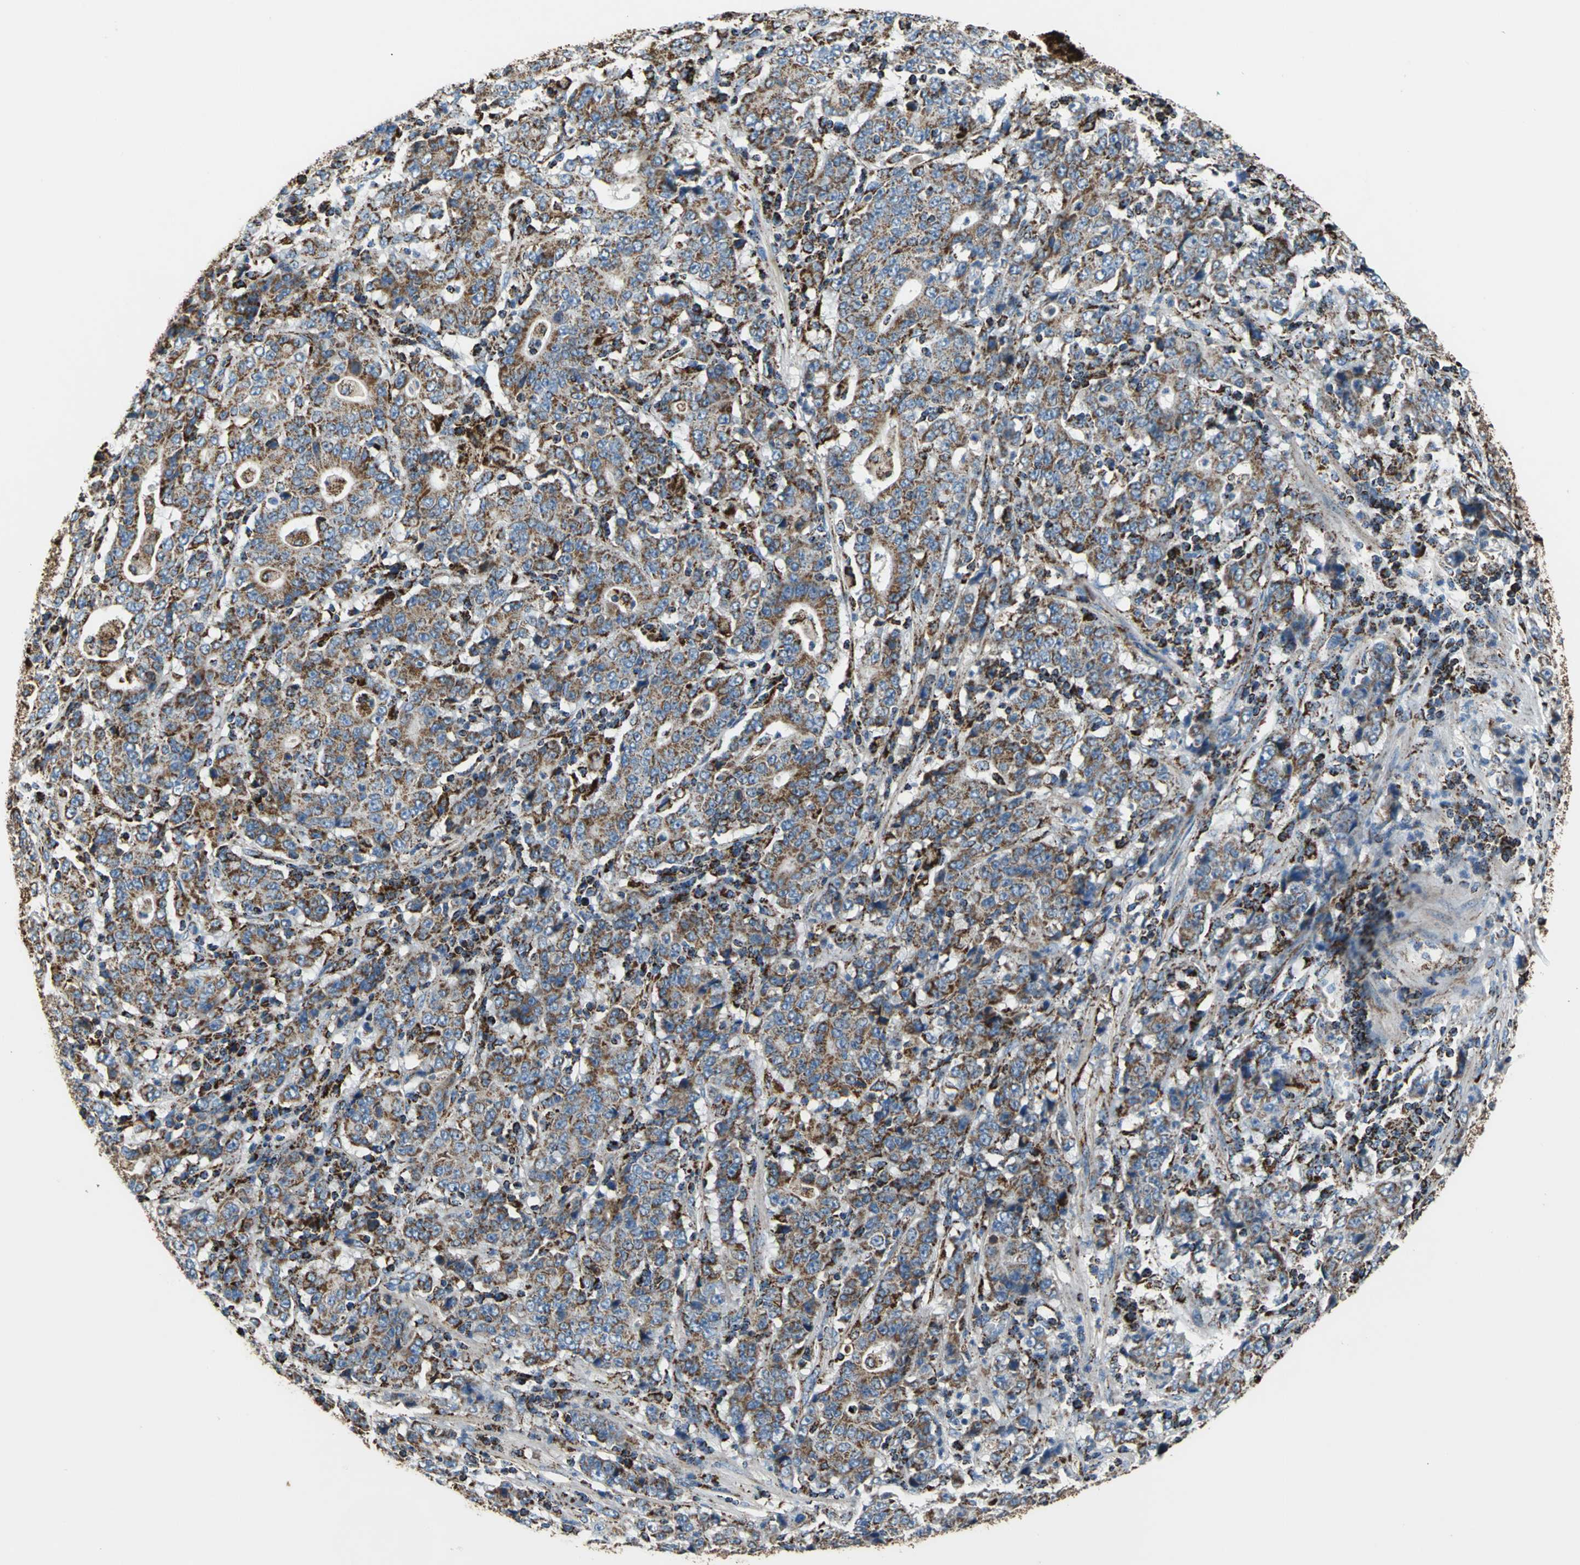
{"staining": {"intensity": "moderate", "quantity": ">75%", "location": "cytoplasmic/membranous"}, "tissue": "stomach cancer", "cell_type": "Tumor cells", "image_type": "cancer", "snomed": [{"axis": "morphology", "description": "Normal tissue, NOS"}, {"axis": "morphology", "description": "Adenocarcinoma, NOS"}, {"axis": "topography", "description": "Stomach, upper"}, {"axis": "topography", "description": "Stomach"}], "caption": "There is medium levels of moderate cytoplasmic/membranous positivity in tumor cells of stomach adenocarcinoma, as demonstrated by immunohistochemical staining (brown color).", "gene": "ECH1", "patient": {"sex": "male", "age": 59}}